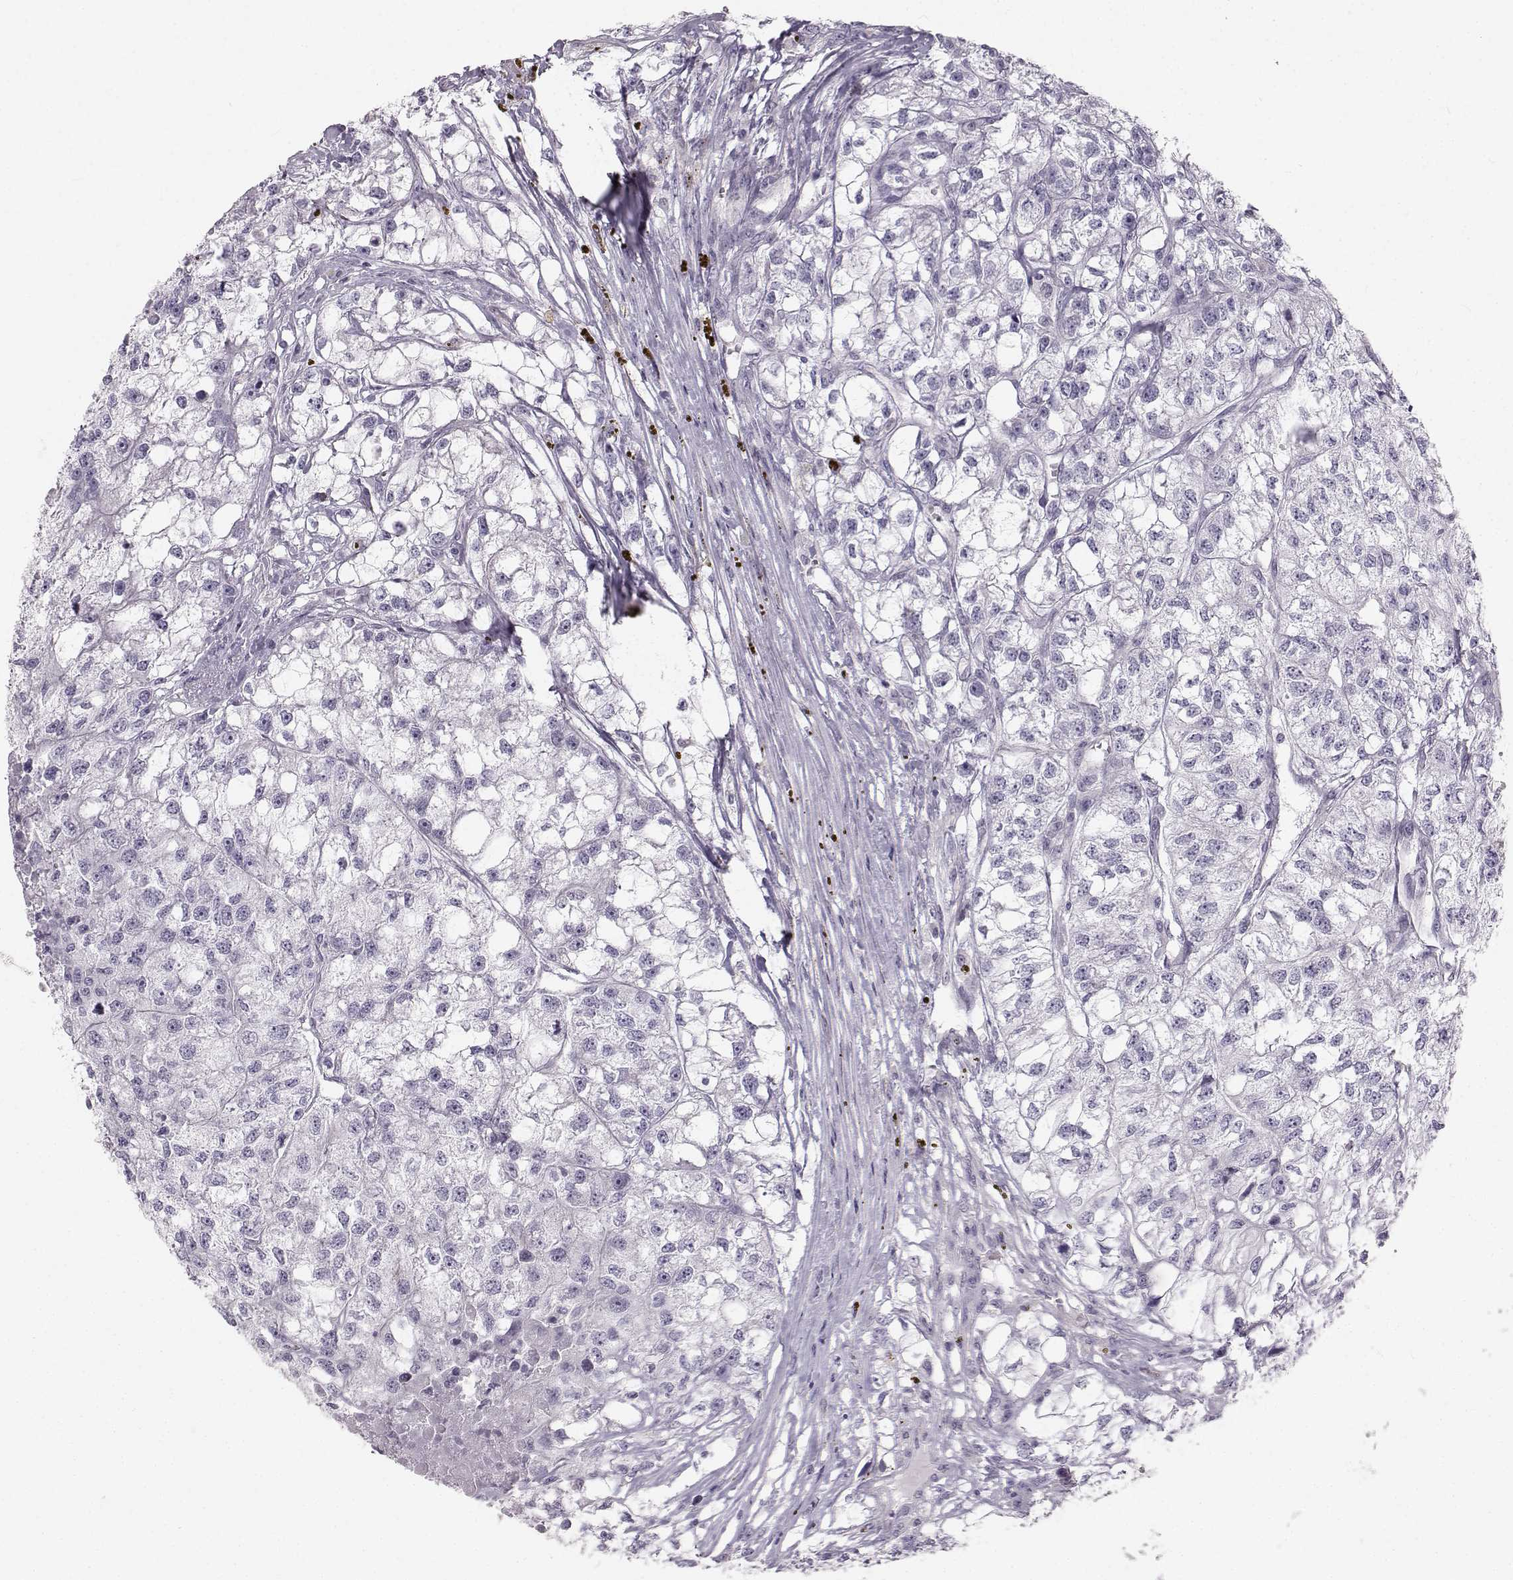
{"staining": {"intensity": "negative", "quantity": "none", "location": "none"}, "tissue": "renal cancer", "cell_type": "Tumor cells", "image_type": "cancer", "snomed": [{"axis": "morphology", "description": "Adenocarcinoma, NOS"}, {"axis": "topography", "description": "Kidney"}], "caption": "Adenocarcinoma (renal) was stained to show a protein in brown. There is no significant expression in tumor cells.", "gene": "OIP5", "patient": {"sex": "male", "age": 56}}